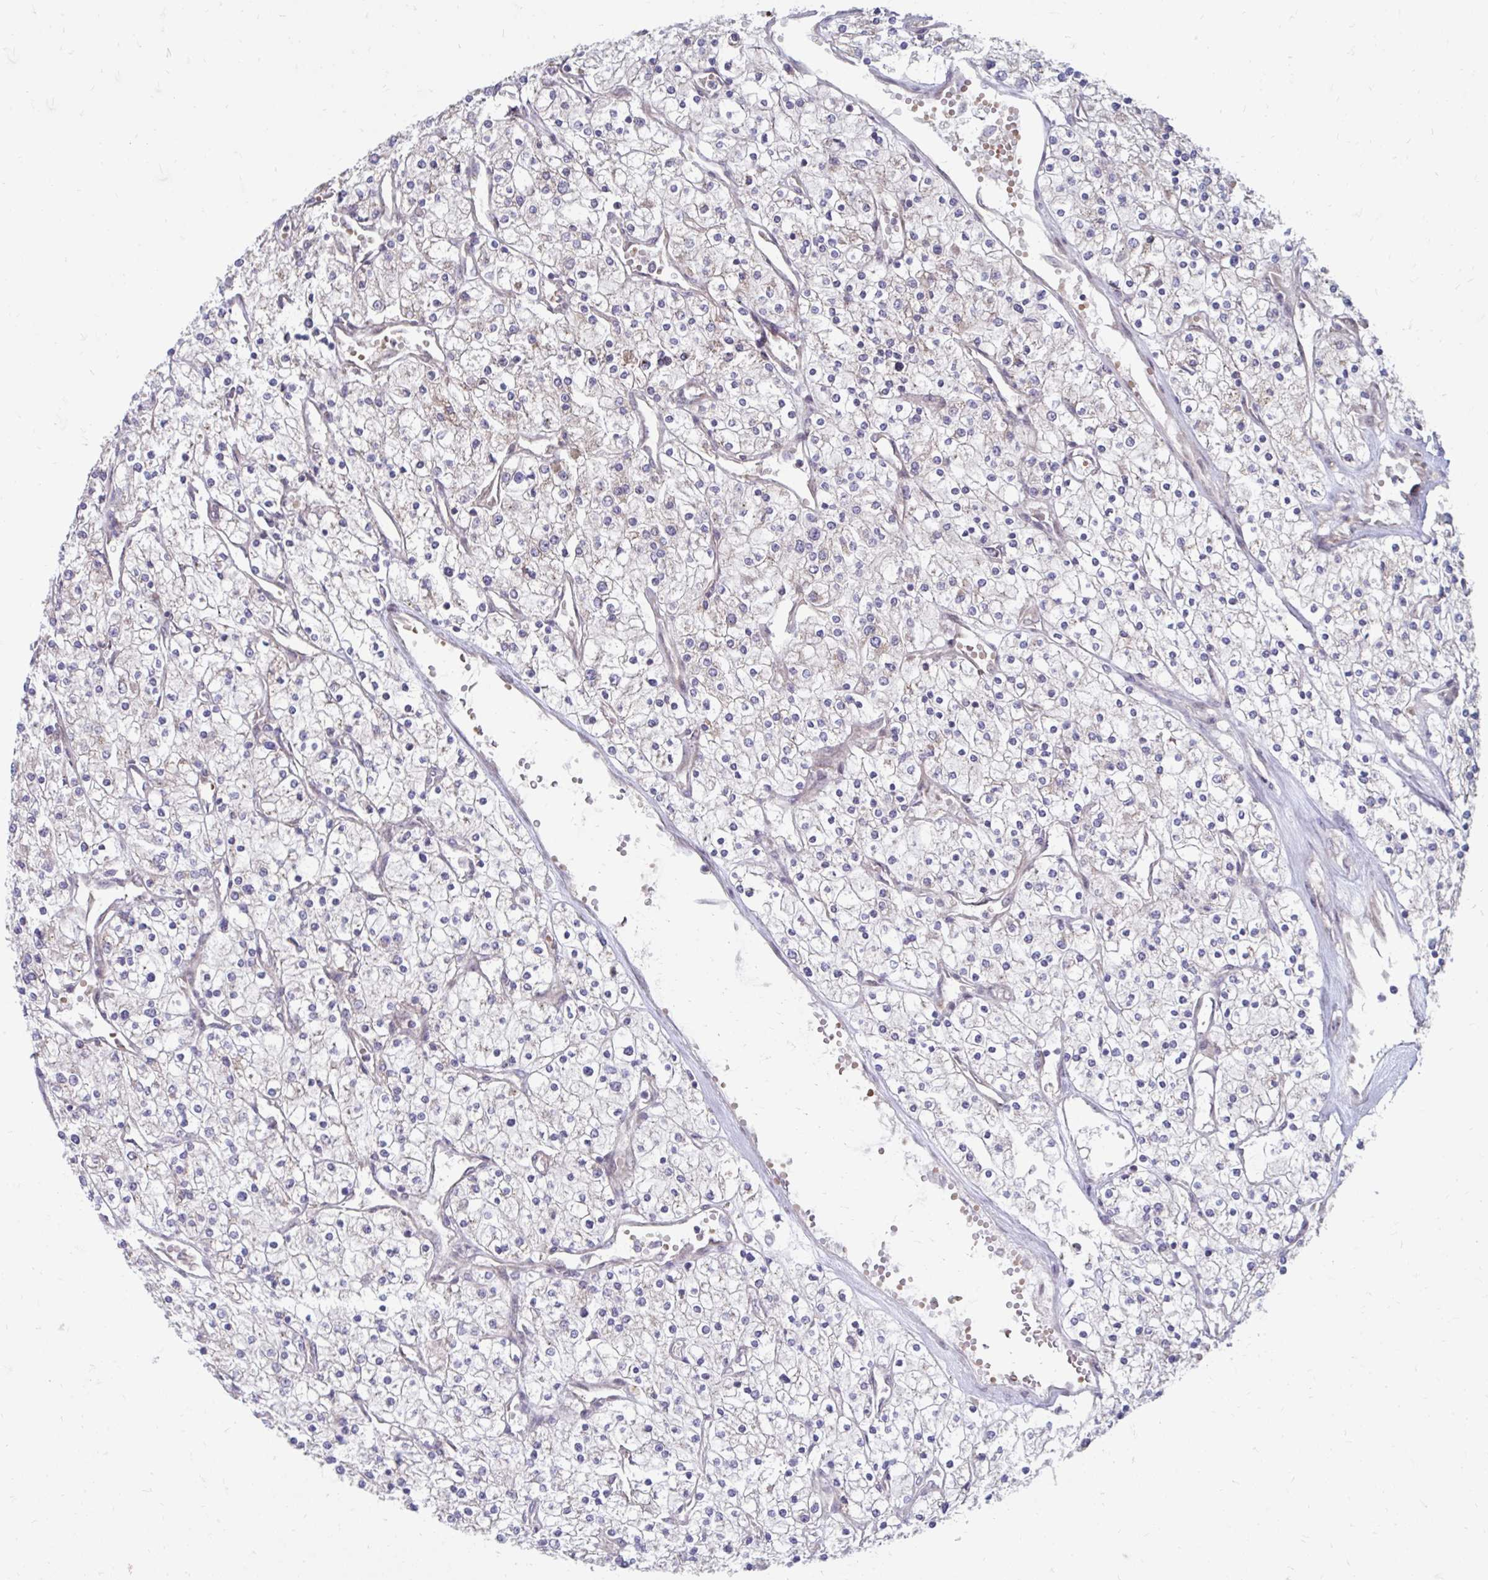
{"staining": {"intensity": "negative", "quantity": "none", "location": "none"}, "tissue": "renal cancer", "cell_type": "Tumor cells", "image_type": "cancer", "snomed": [{"axis": "morphology", "description": "Adenocarcinoma, NOS"}, {"axis": "topography", "description": "Kidney"}], "caption": "Immunohistochemistry (IHC) micrograph of neoplastic tissue: human renal cancer stained with DAB exhibits no significant protein expression in tumor cells. (DAB immunohistochemistry (IHC) visualized using brightfield microscopy, high magnification).", "gene": "ITPR2", "patient": {"sex": "male", "age": 80}}